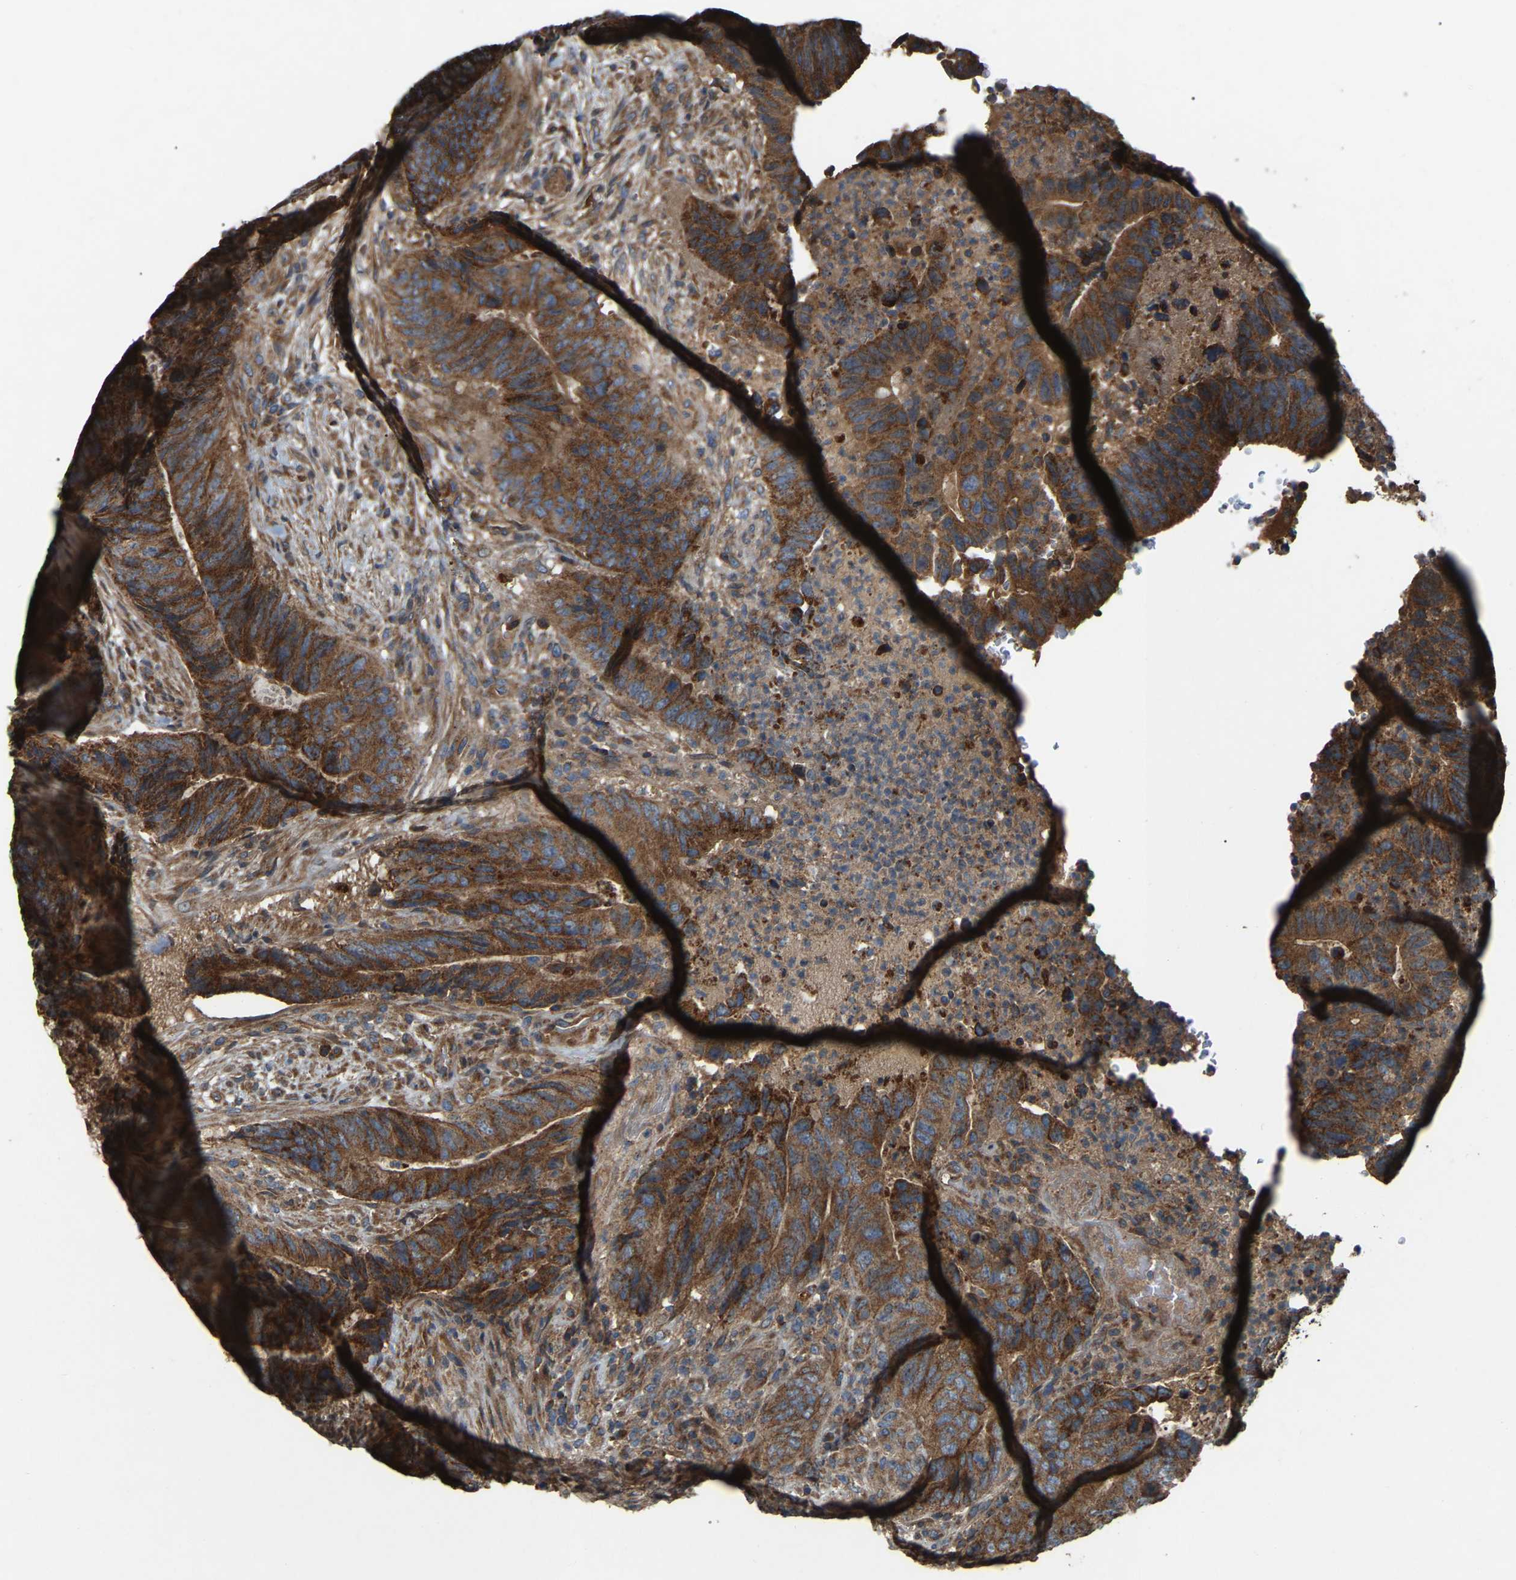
{"staining": {"intensity": "strong", "quantity": ">75%", "location": "cytoplasmic/membranous"}, "tissue": "colorectal cancer", "cell_type": "Tumor cells", "image_type": "cancer", "snomed": [{"axis": "morphology", "description": "Adenocarcinoma, NOS"}, {"axis": "topography", "description": "Colon"}], "caption": "This image reveals immunohistochemistry staining of human colorectal adenocarcinoma, with high strong cytoplasmic/membranous staining in approximately >75% of tumor cells.", "gene": "SAMD9L", "patient": {"sex": "male", "age": 56}}